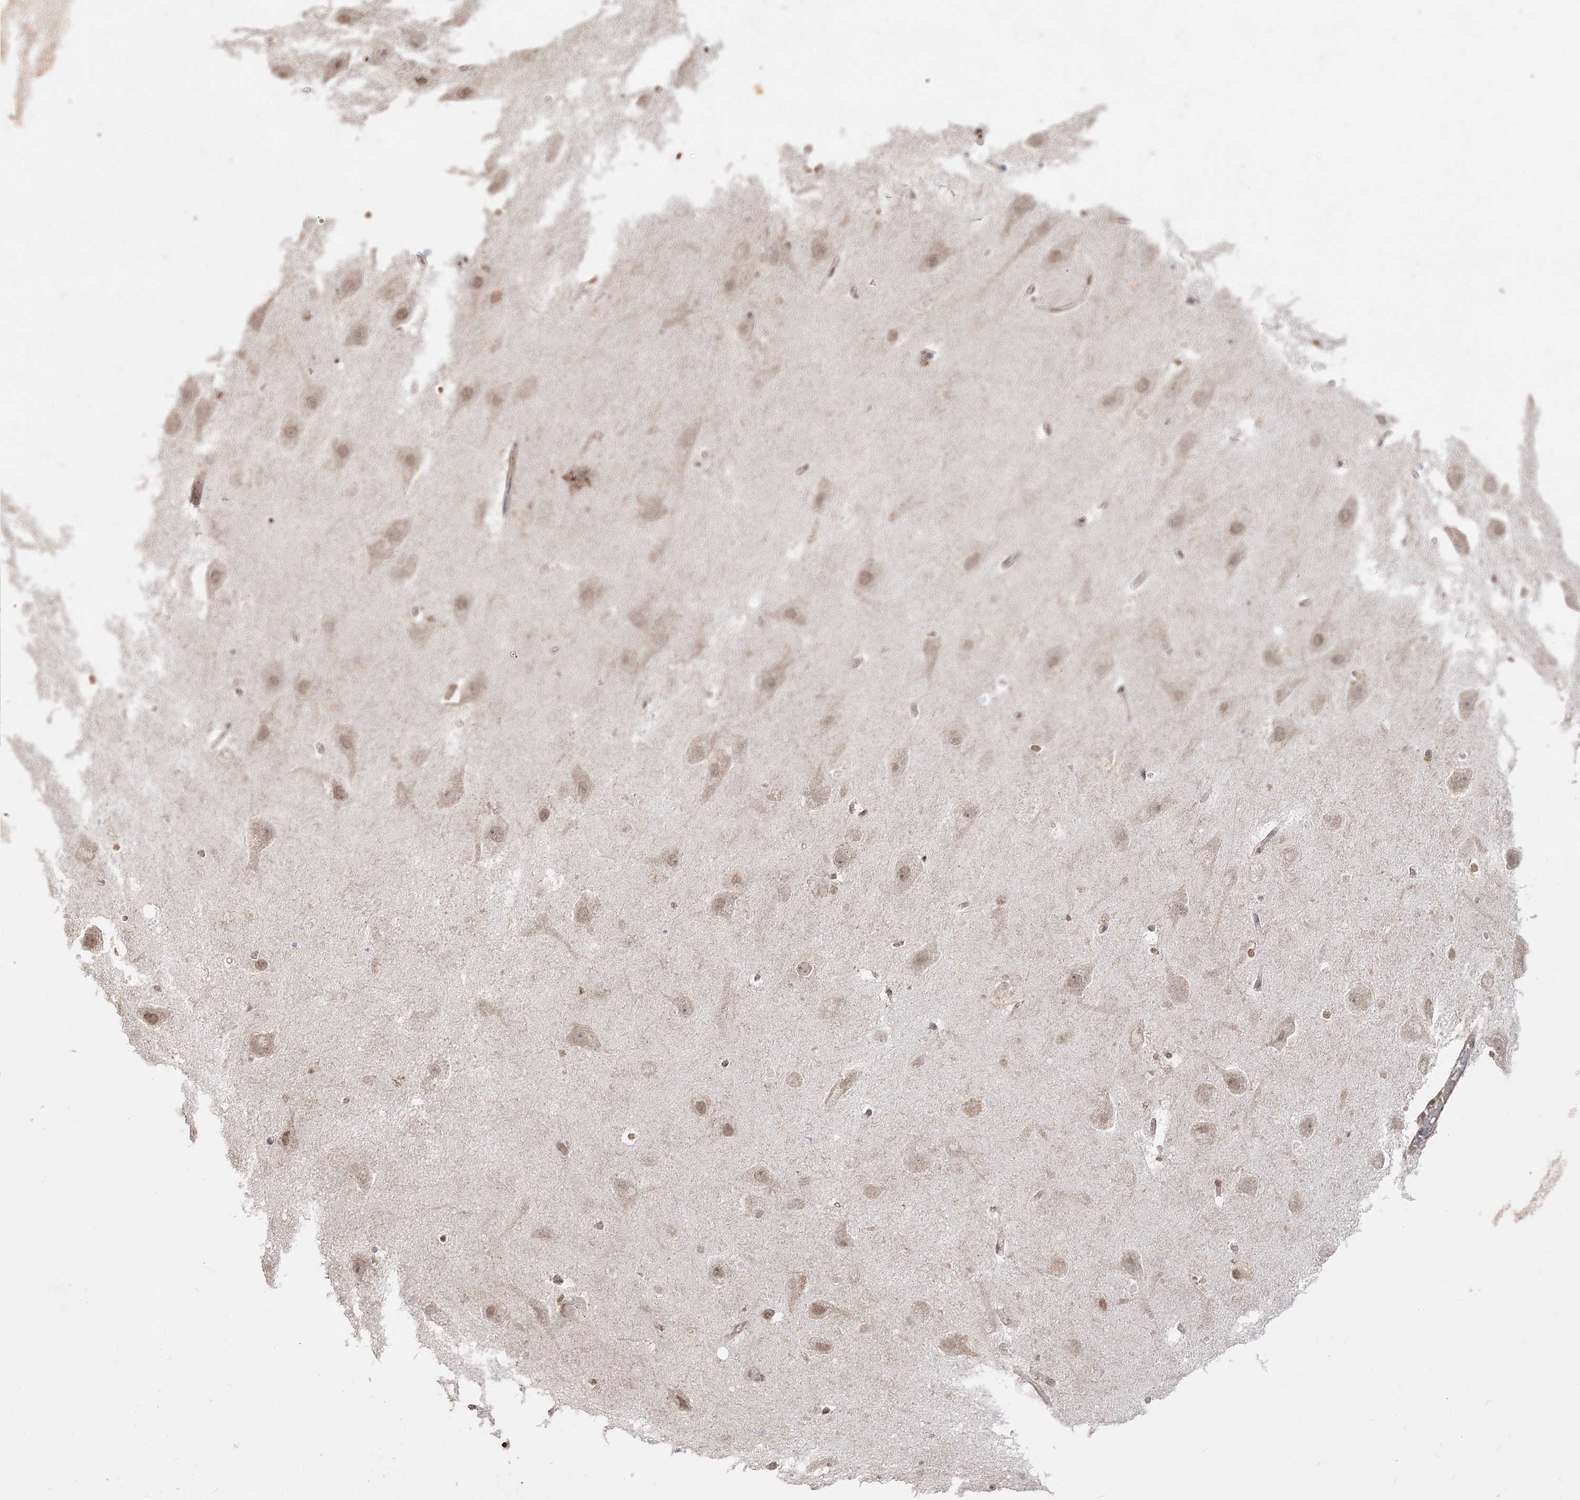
{"staining": {"intensity": "weak", "quantity": ">75%", "location": "cytoplasmic/membranous,nuclear"}, "tissue": "hippocampus", "cell_type": "Glial cells", "image_type": "normal", "snomed": [{"axis": "morphology", "description": "Normal tissue, NOS"}, {"axis": "topography", "description": "Hippocampus"}], "caption": "Brown immunohistochemical staining in normal hippocampus displays weak cytoplasmic/membranous,nuclear expression in about >75% of glial cells. (IHC, brightfield microscopy, high magnification).", "gene": "ZSCAN23", "patient": {"sex": "female", "age": 52}}